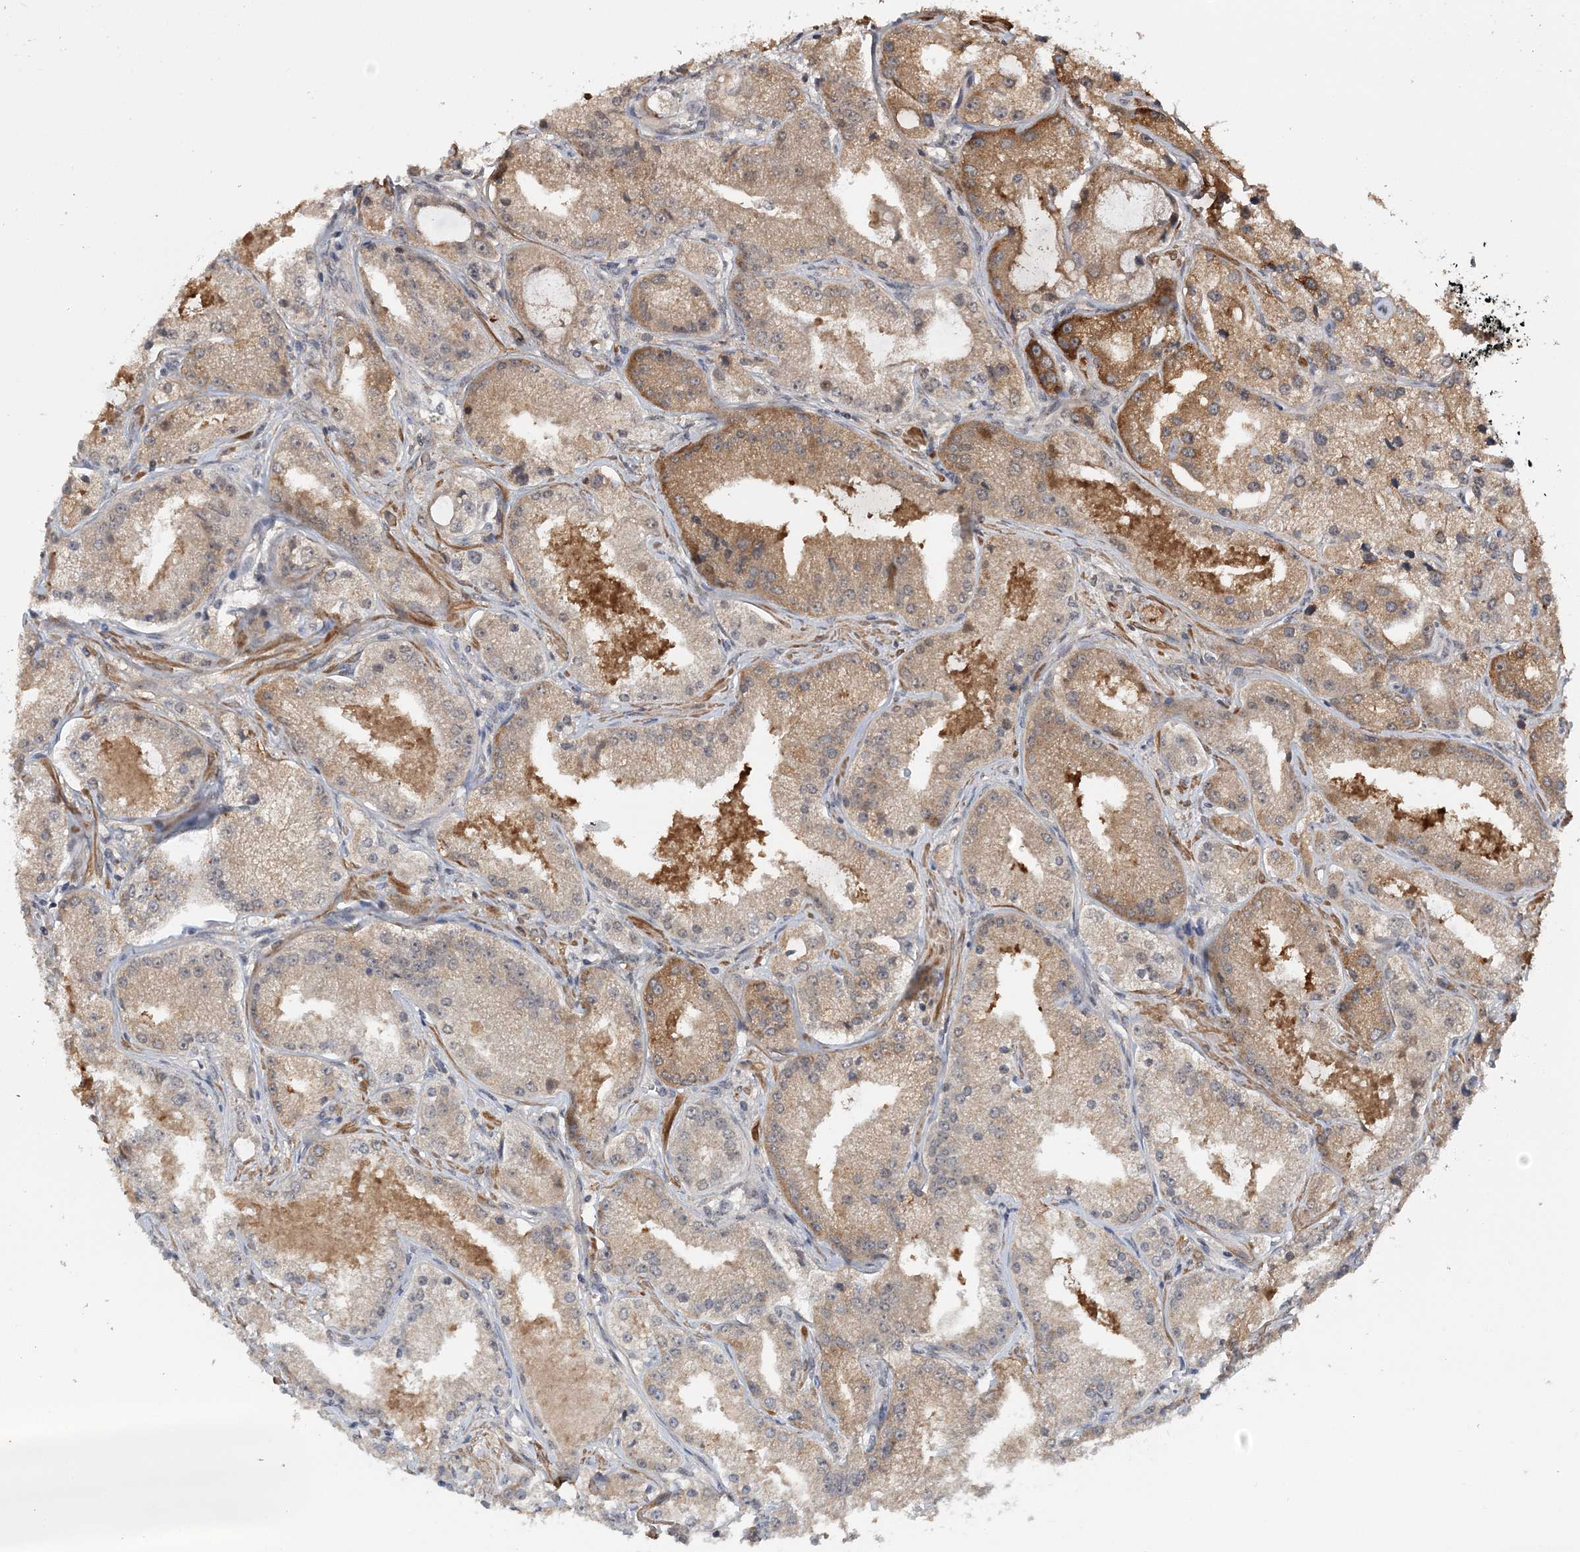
{"staining": {"intensity": "moderate", "quantity": "25%-75%", "location": "cytoplasmic/membranous"}, "tissue": "prostate cancer", "cell_type": "Tumor cells", "image_type": "cancer", "snomed": [{"axis": "morphology", "description": "Adenocarcinoma, Low grade"}, {"axis": "topography", "description": "Prostate"}], "caption": "Prostate cancer tissue displays moderate cytoplasmic/membranous positivity in about 25%-75% of tumor cells", "gene": "TSHZ2", "patient": {"sex": "male", "age": 69}}